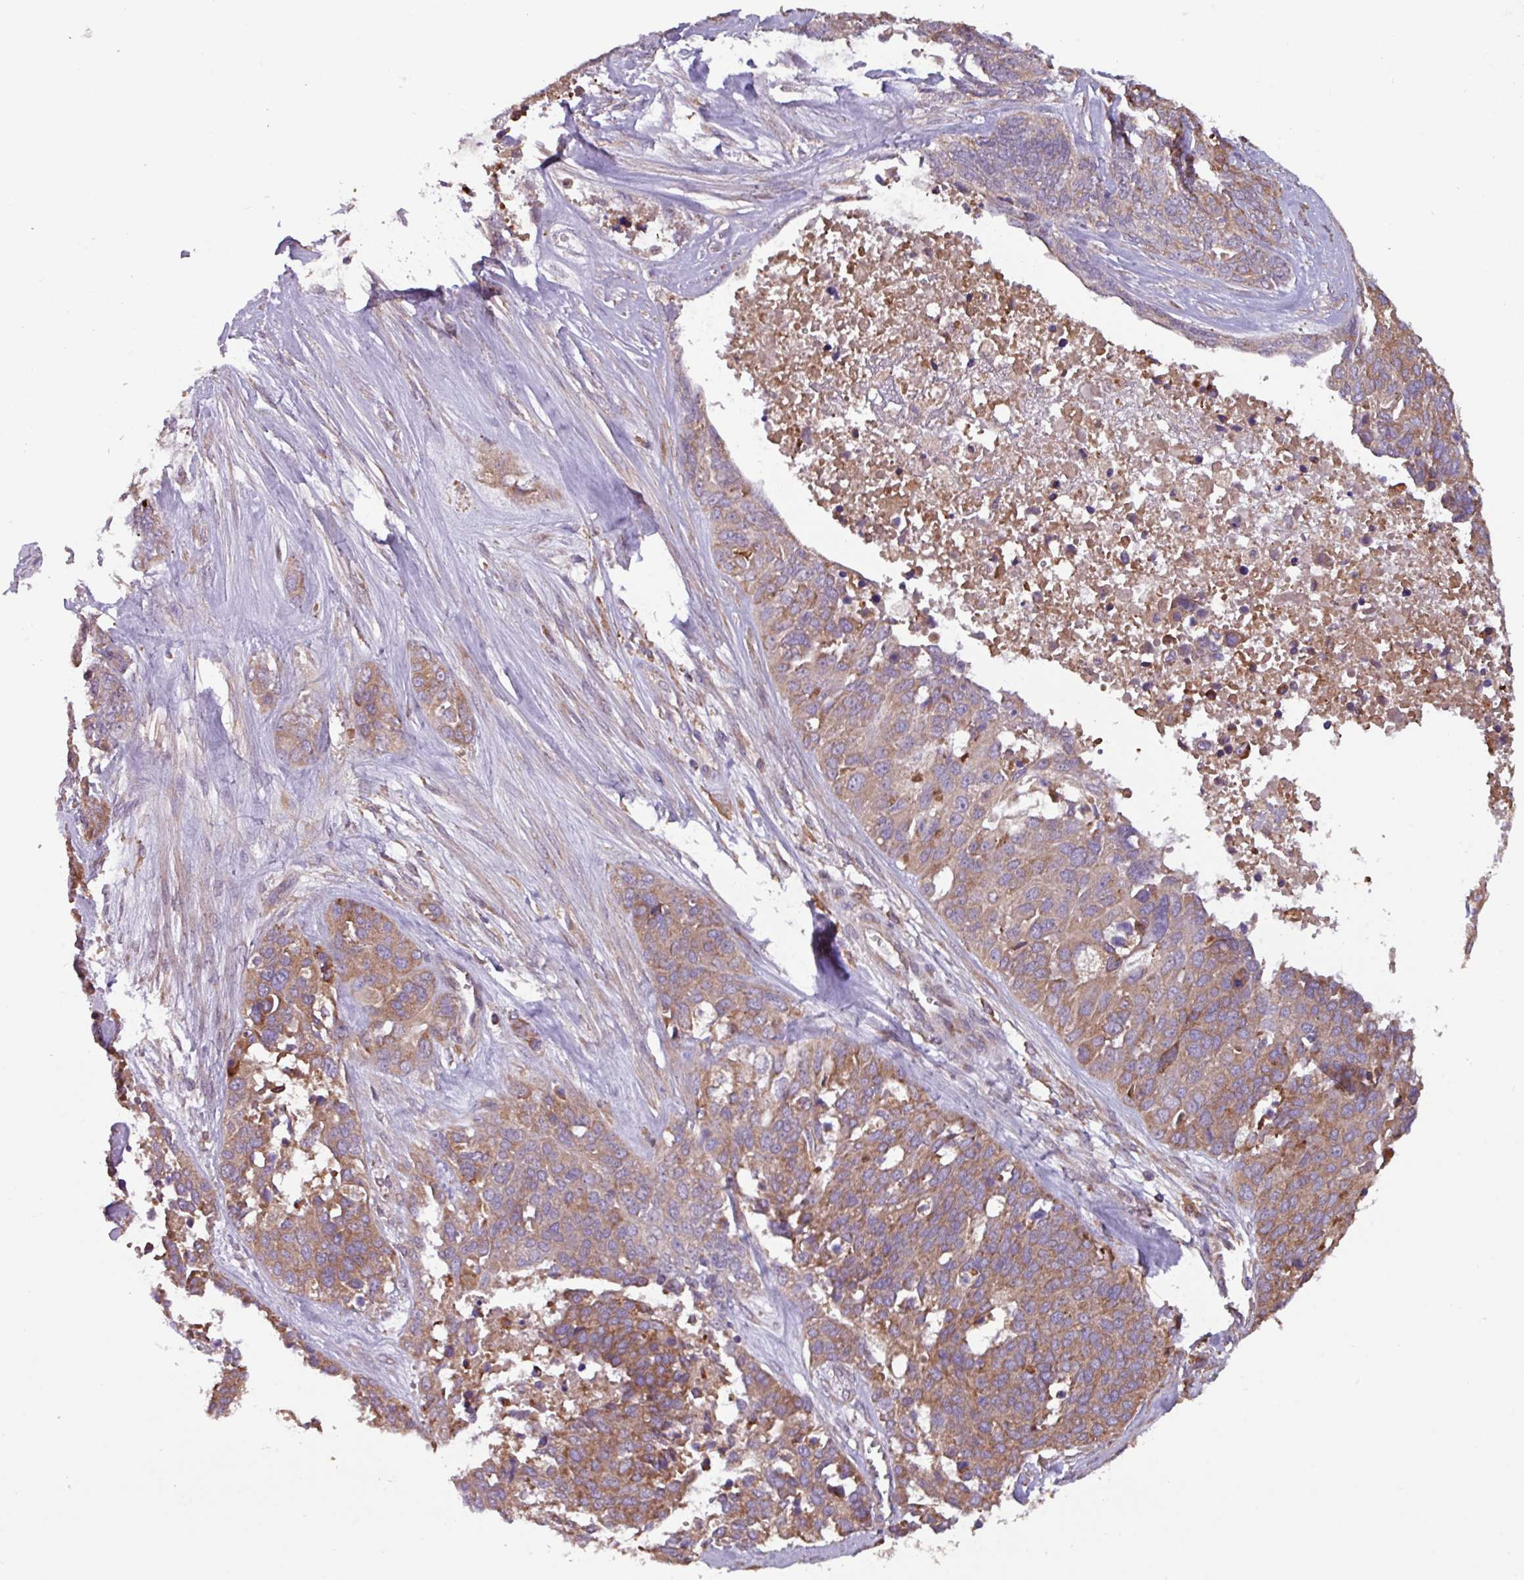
{"staining": {"intensity": "moderate", "quantity": ">75%", "location": "cytoplasmic/membranous"}, "tissue": "ovarian cancer", "cell_type": "Tumor cells", "image_type": "cancer", "snomed": [{"axis": "morphology", "description": "Cystadenocarcinoma, serous, NOS"}, {"axis": "topography", "description": "Ovary"}], "caption": "Human ovarian cancer stained with a brown dye reveals moderate cytoplasmic/membranous positive expression in about >75% of tumor cells.", "gene": "PTPRQ", "patient": {"sex": "female", "age": 44}}